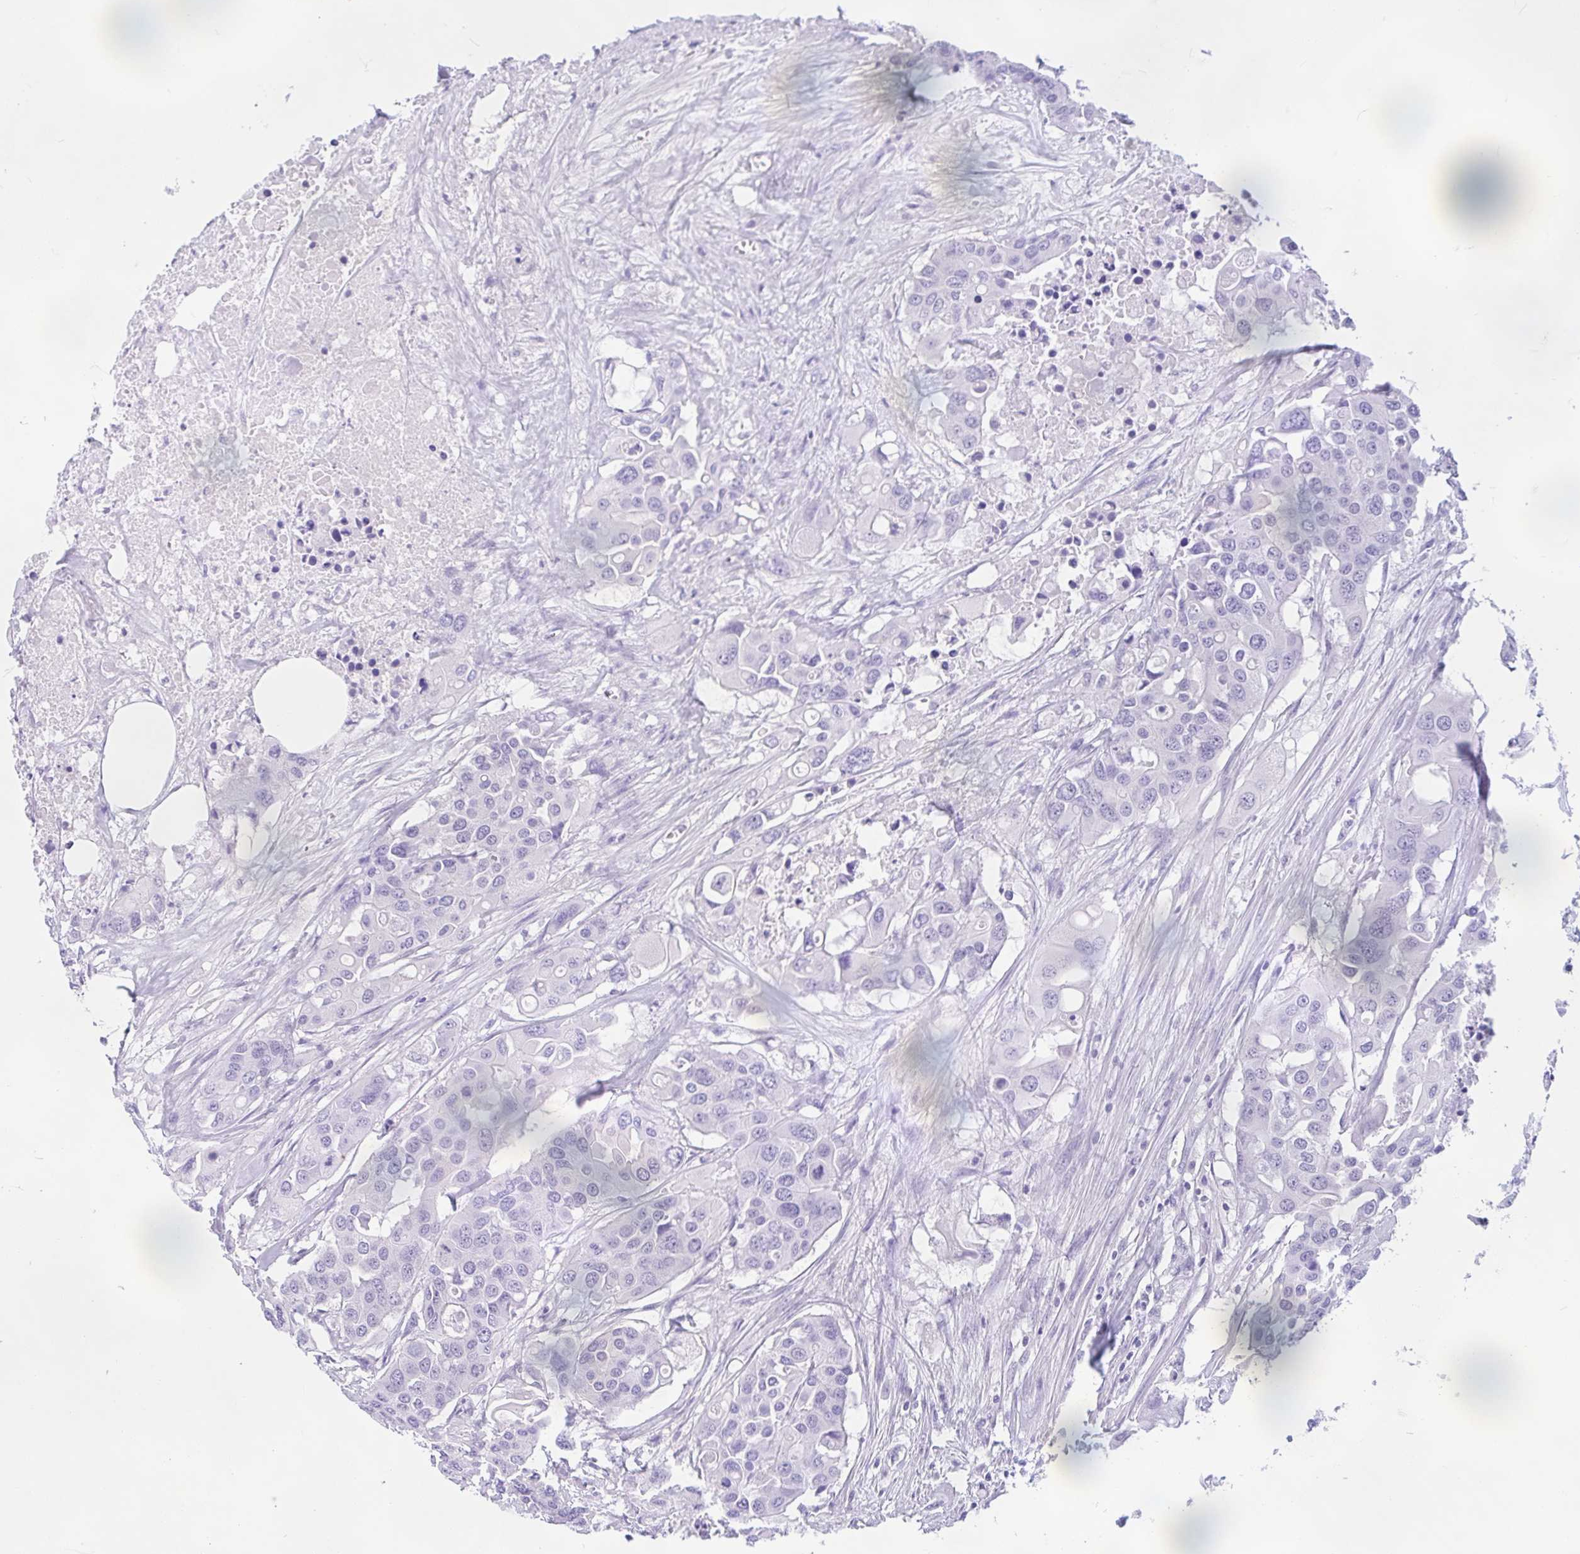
{"staining": {"intensity": "negative", "quantity": "none", "location": "none"}, "tissue": "colorectal cancer", "cell_type": "Tumor cells", "image_type": "cancer", "snomed": [{"axis": "morphology", "description": "Adenocarcinoma, NOS"}, {"axis": "topography", "description": "Colon"}], "caption": "Tumor cells are negative for brown protein staining in colorectal cancer.", "gene": "ZNF319", "patient": {"sex": "male", "age": 77}}